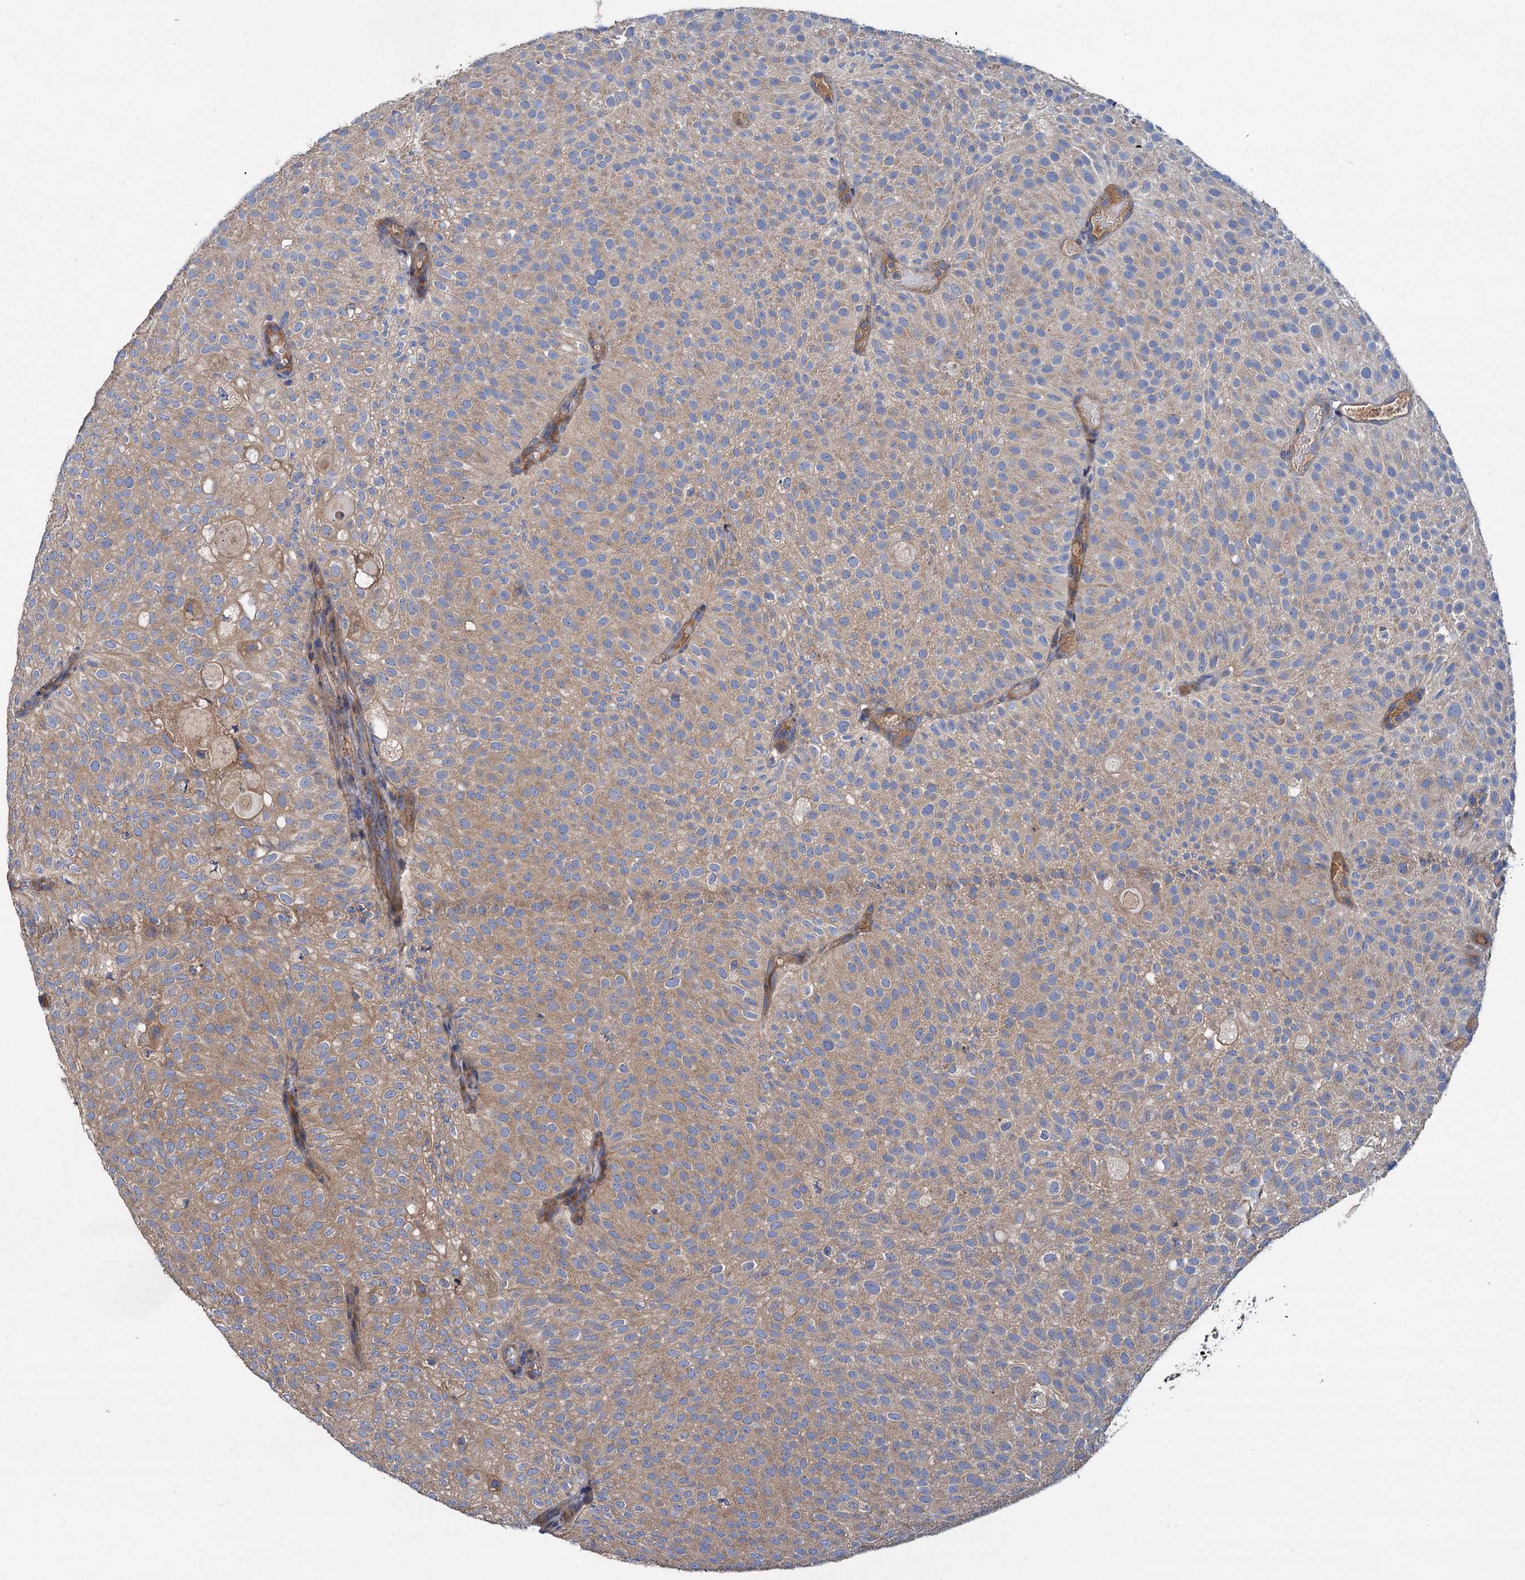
{"staining": {"intensity": "weak", "quantity": ">75%", "location": "cytoplasmic/membranous"}, "tissue": "urothelial cancer", "cell_type": "Tumor cells", "image_type": "cancer", "snomed": [{"axis": "morphology", "description": "Urothelial carcinoma, Low grade"}, {"axis": "topography", "description": "Urinary bladder"}], "caption": "The immunohistochemical stain highlights weak cytoplasmic/membranous expression in tumor cells of low-grade urothelial carcinoma tissue.", "gene": "ALKBH7", "patient": {"sex": "male", "age": 78}}